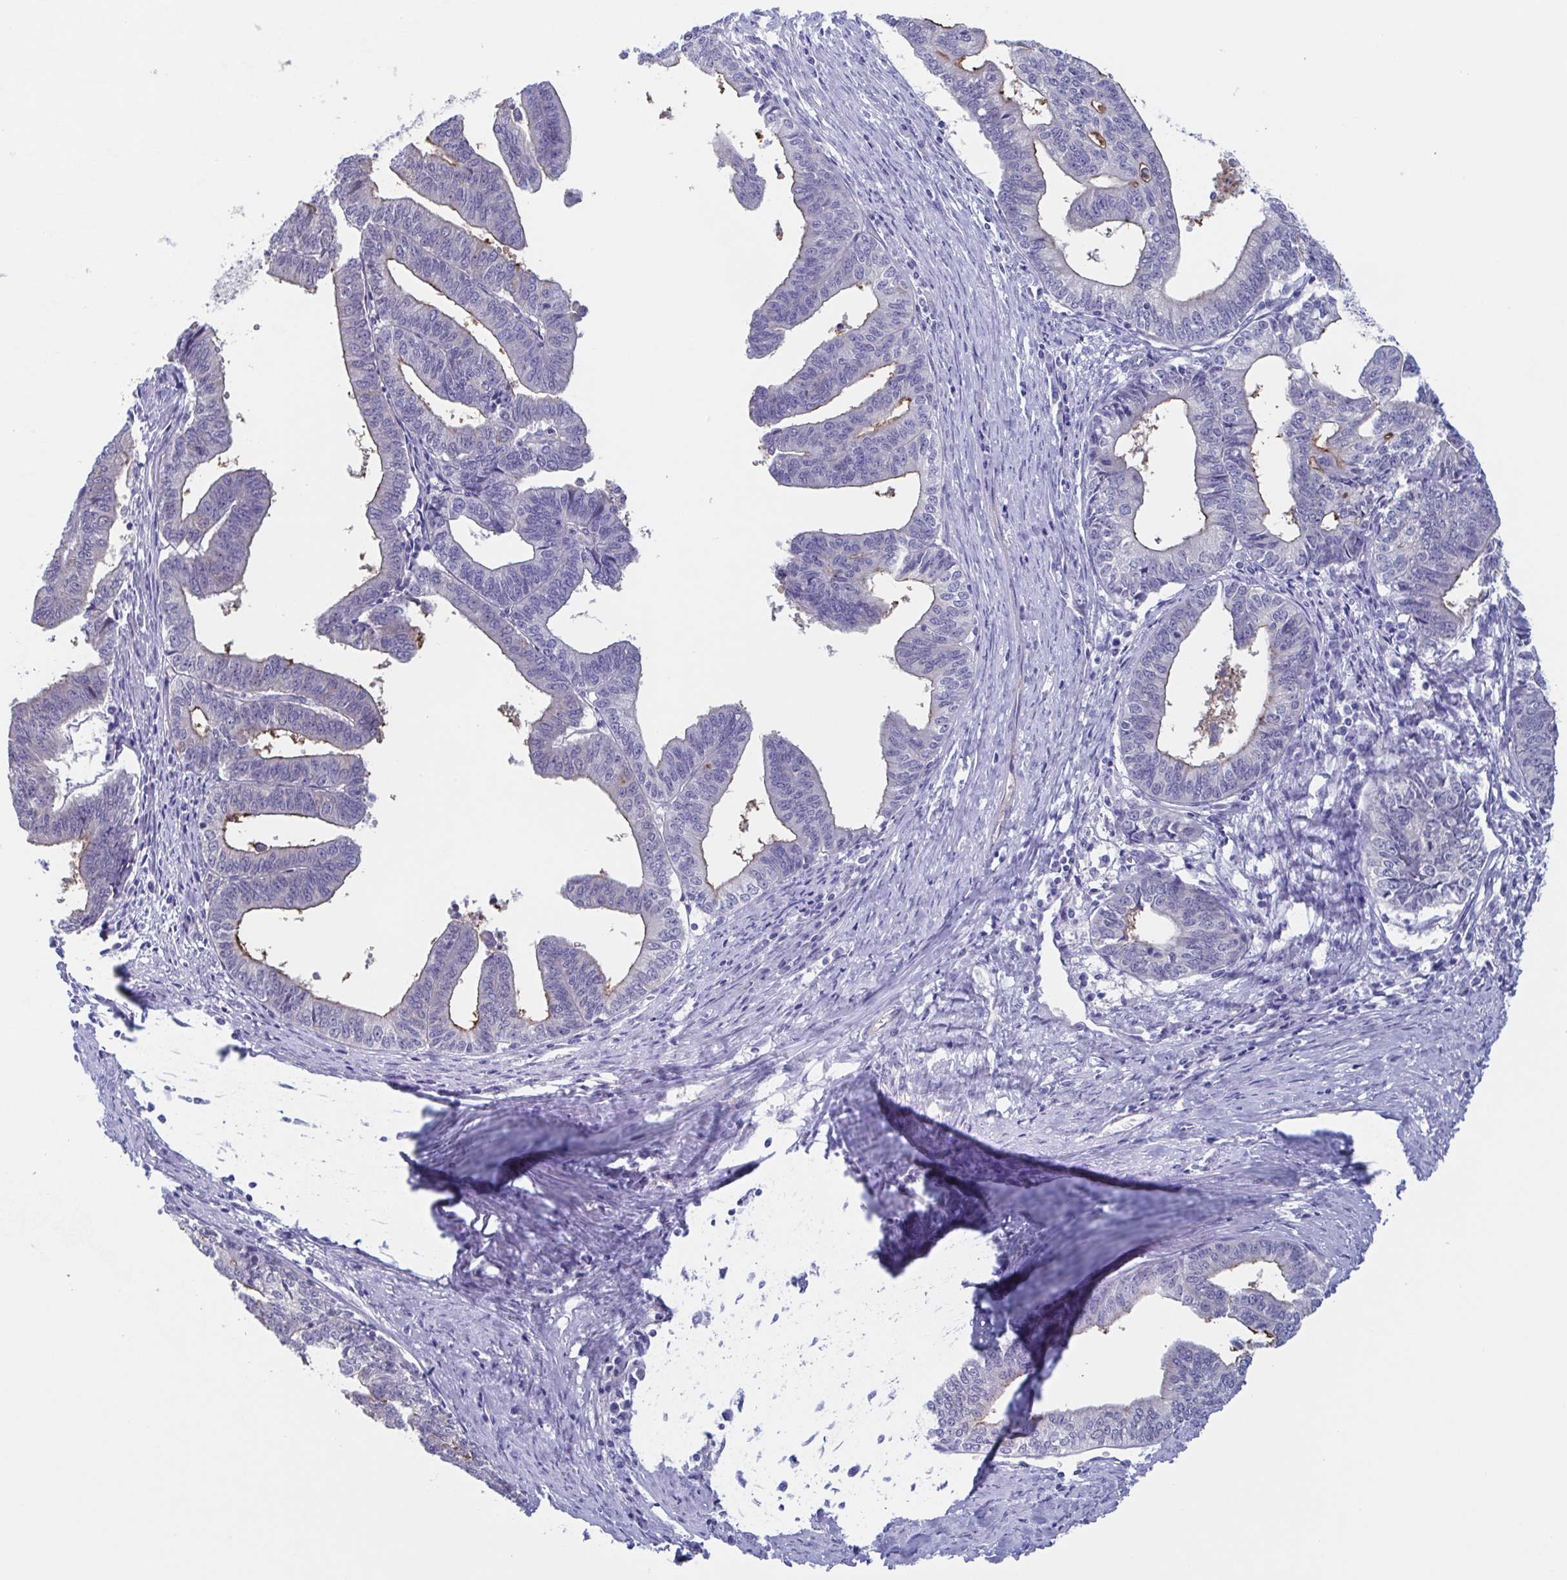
{"staining": {"intensity": "negative", "quantity": "none", "location": "none"}, "tissue": "endometrial cancer", "cell_type": "Tumor cells", "image_type": "cancer", "snomed": [{"axis": "morphology", "description": "Adenocarcinoma, NOS"}, {"axis": "topography", "description": "Endometrium"}], "caption": "Protein analysis of endometrial cancer (adenocarcinoma) reveals no significant positivity in tumor cells. The staining was performed using DAB (3,3'-diaminobenzidine) to visualize the protein expression in brown, while the nuclei were stained in blue with hematoxylin (Magnification: 20x).", "gene": "TEX12", "patient": {"sex": "female", "age": 65}}